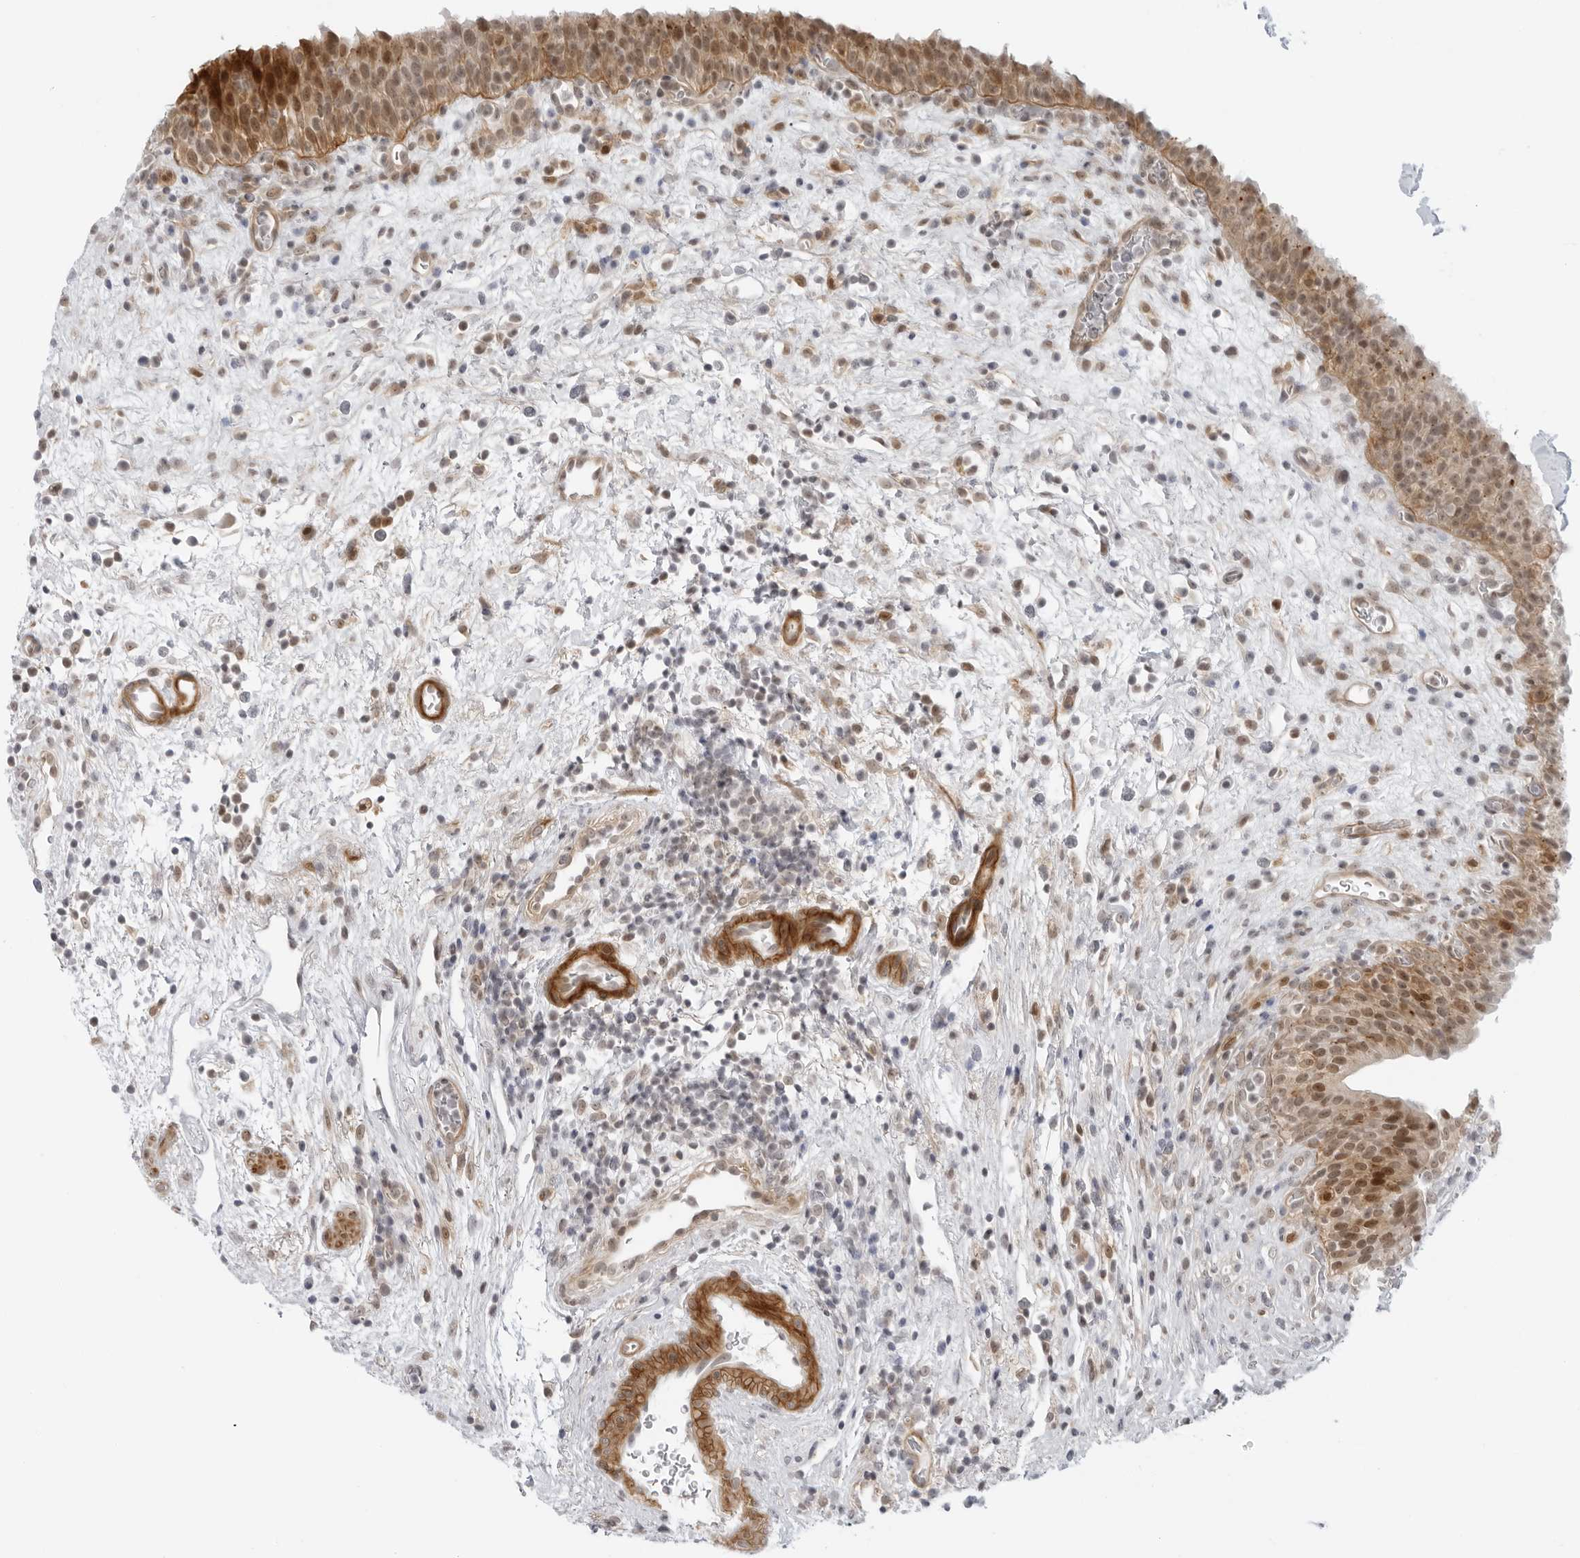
{"staining": {"intensity": "moderate", "quantity": "25%-75%", "location": "cytoplasmic/membranous,nuclear"}, "tissue": "urinary bladder", "cell_type": "Urothelial cells", "image_type": "normal", "snomed": [{"axis": "morphology", "description": "Normal tissue, NOS"}, {"axis": "morphology", "description": "Inflammation, NOS"}, {"axis": "topography", "description": "Urinary bladder"}], "caption": "Immunohistochemistry (IHC) staining of benign urinary bladder, which shows medium levels of moderate cytoplasmic/membranous,nuclear positivity in approximately 25%-75% of urothelial cells indicating moderate cytoplasmic/membranous,nuclear protein positivity. The staining was performed using DAB (brown) for protein detection and nuclei were counterstained in hematoxylin (blue).", "gene": "SUGCT", "patient": {"sex": "female", "age": 75}}